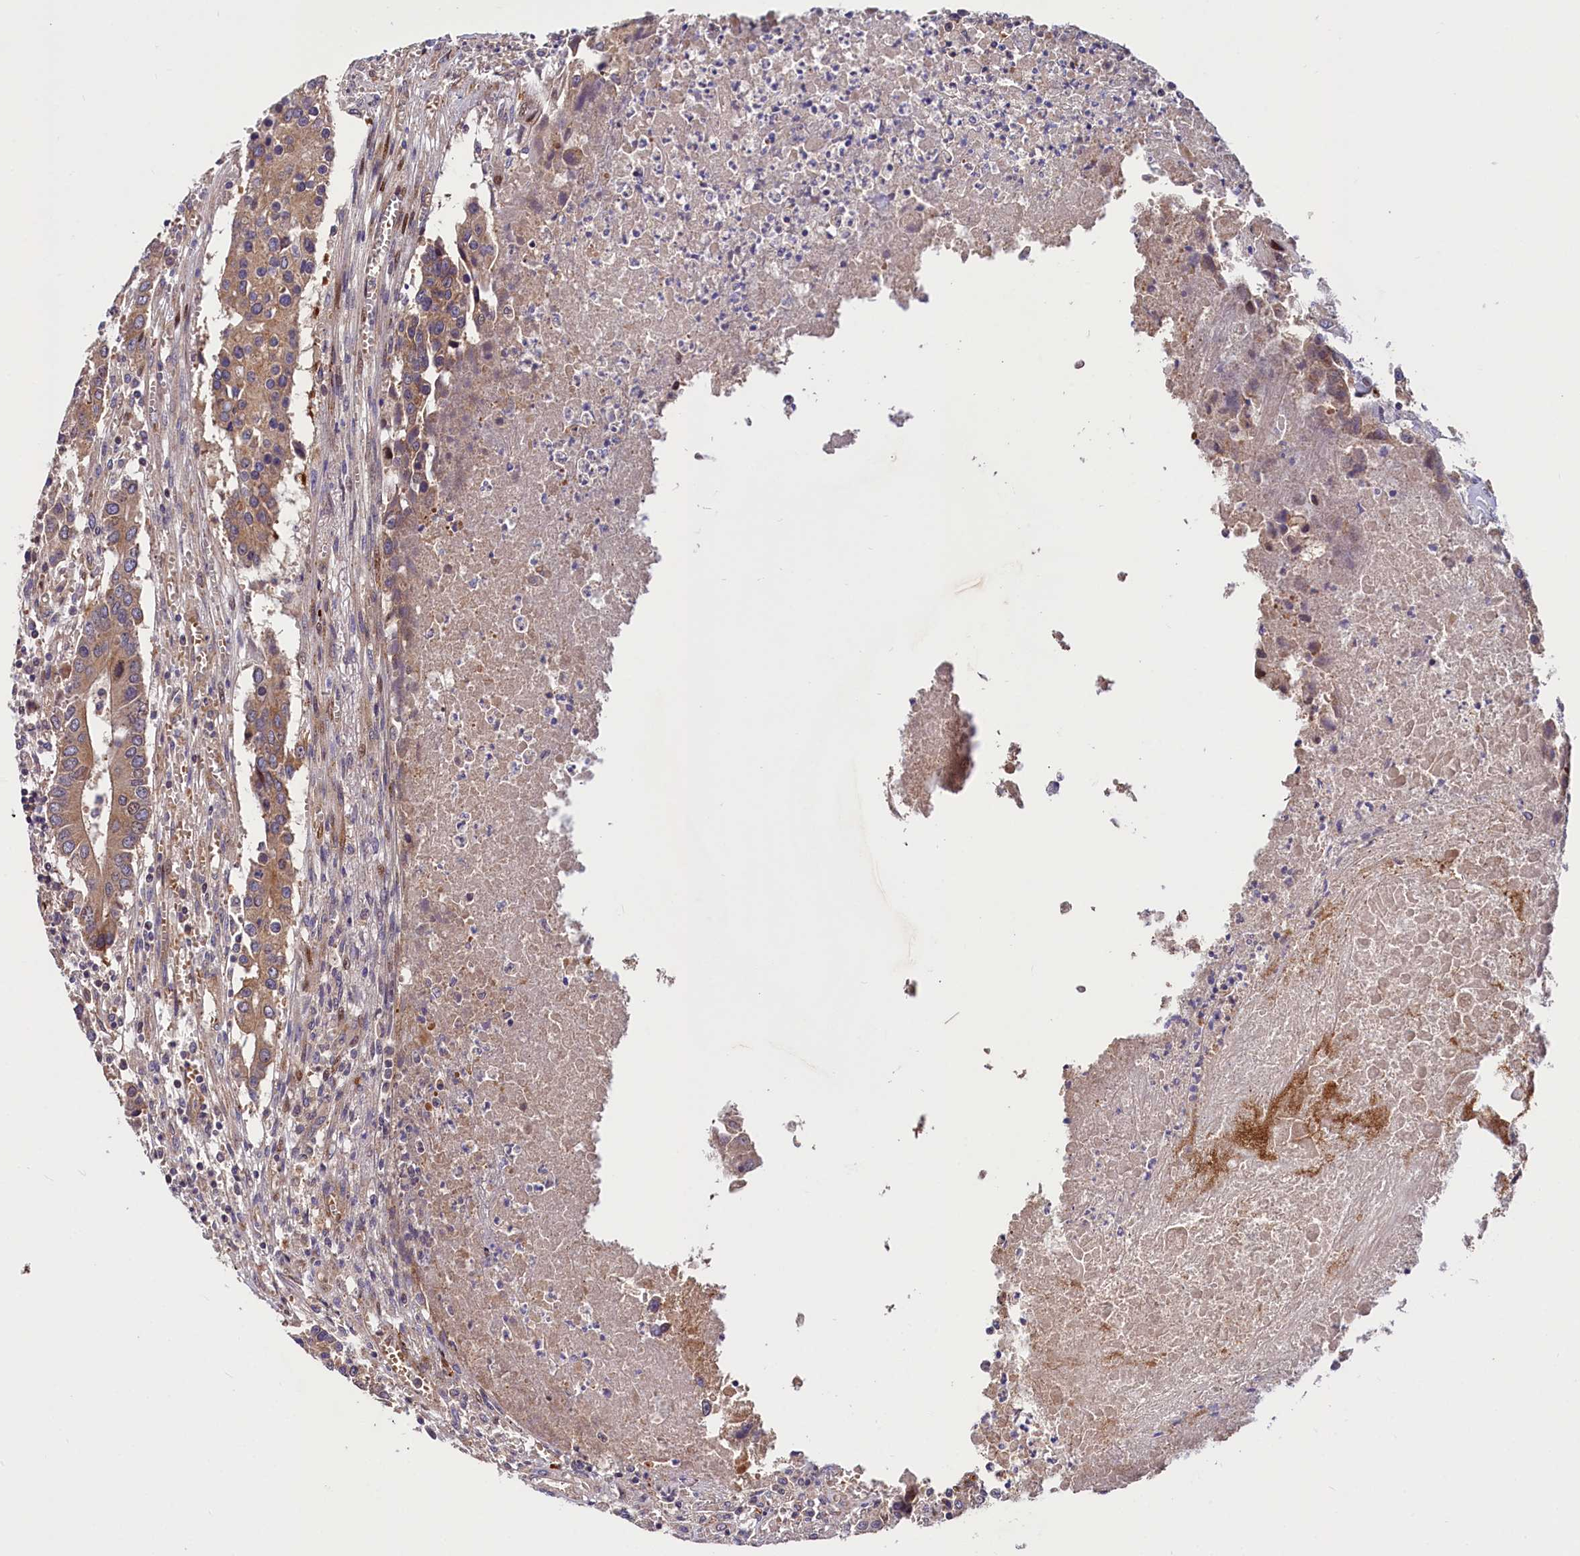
{"staining": {"intensity": "moderate", "quantity": ">75%", "location": "cytoplasmic/membranous"}, "tissue": "colorectal cancer", "cell_type": "Tumor cells", "image_type": "cancer", "snomed": [{"axis": "morphology", "description": "Adenocarcinoma, NOS"}, {"axis": "topography", "description": "Colon"}], "caption": "A micrograph of colorectal adenocarcinoma stained for a protein shows moderate cytoplasmic/membranous brown staining in tumor cells.", "gene": "PDZRN3", "patient": {"sex": "male", "age": 77}}